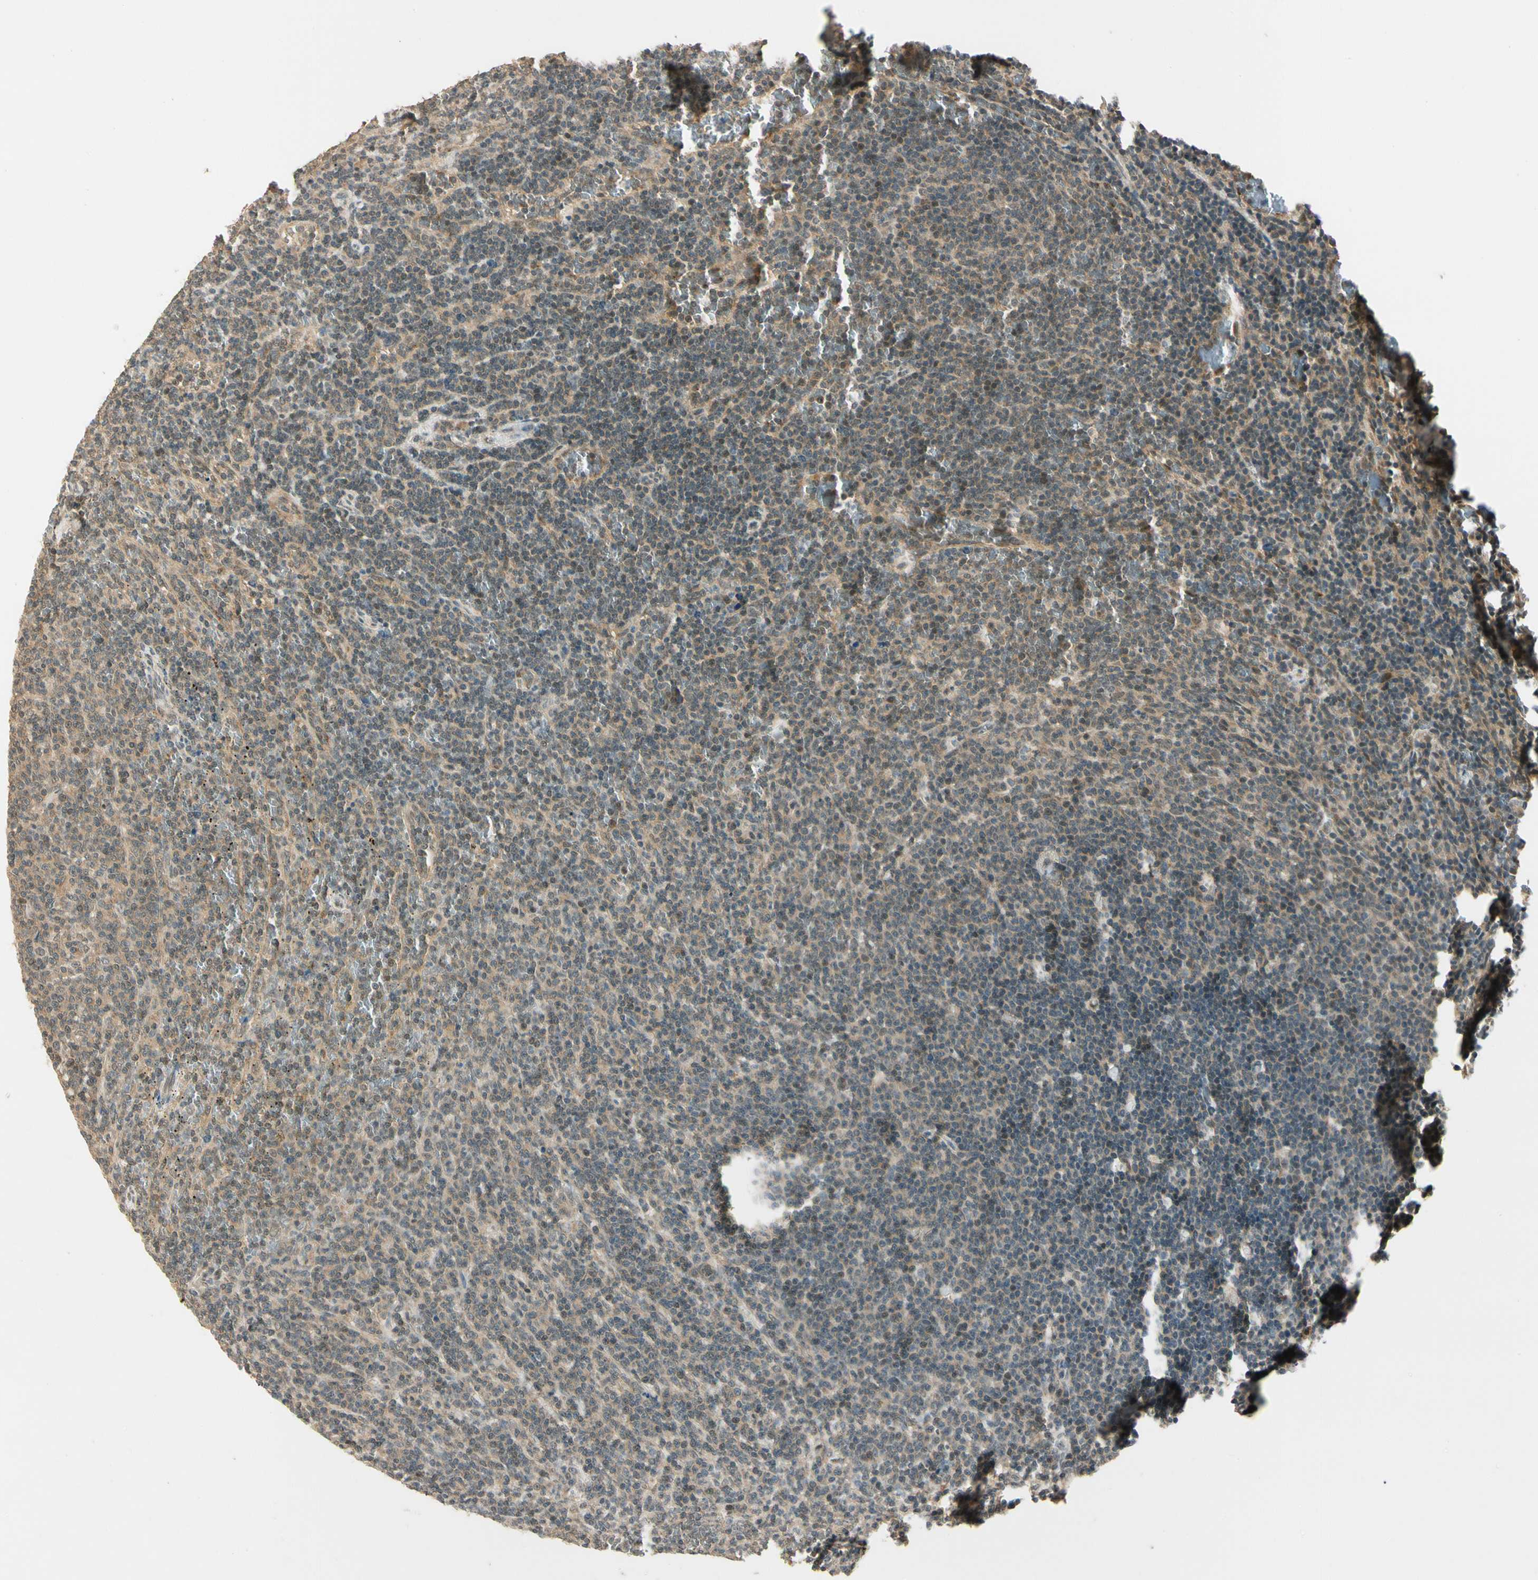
{"staining": {"intensity": "weak", "quantity": "25%-75%", "location": "cytoplasmic/membranous,nuclear"}, "tissue": "lymphoma", "cell_type": "Tumor cells", "image_type": "cancer", "snomed": [{"axis": "morphology", "description": "Malignant lymphoma, non-Hodgkin's type, Low grade"}, {"axis": "topography", "description": "Spleen"}], "caption": "Immunohistochemical staining of low-grade malignant lymphoma, non-Hodgkin's type shows low levels of weak cytoplasmic/membranous and nuclear expression in approximately 25%-75% of tumor cells.", "gene": "ZSCAN12", "patient": {"sex": "female", "age": 50}}